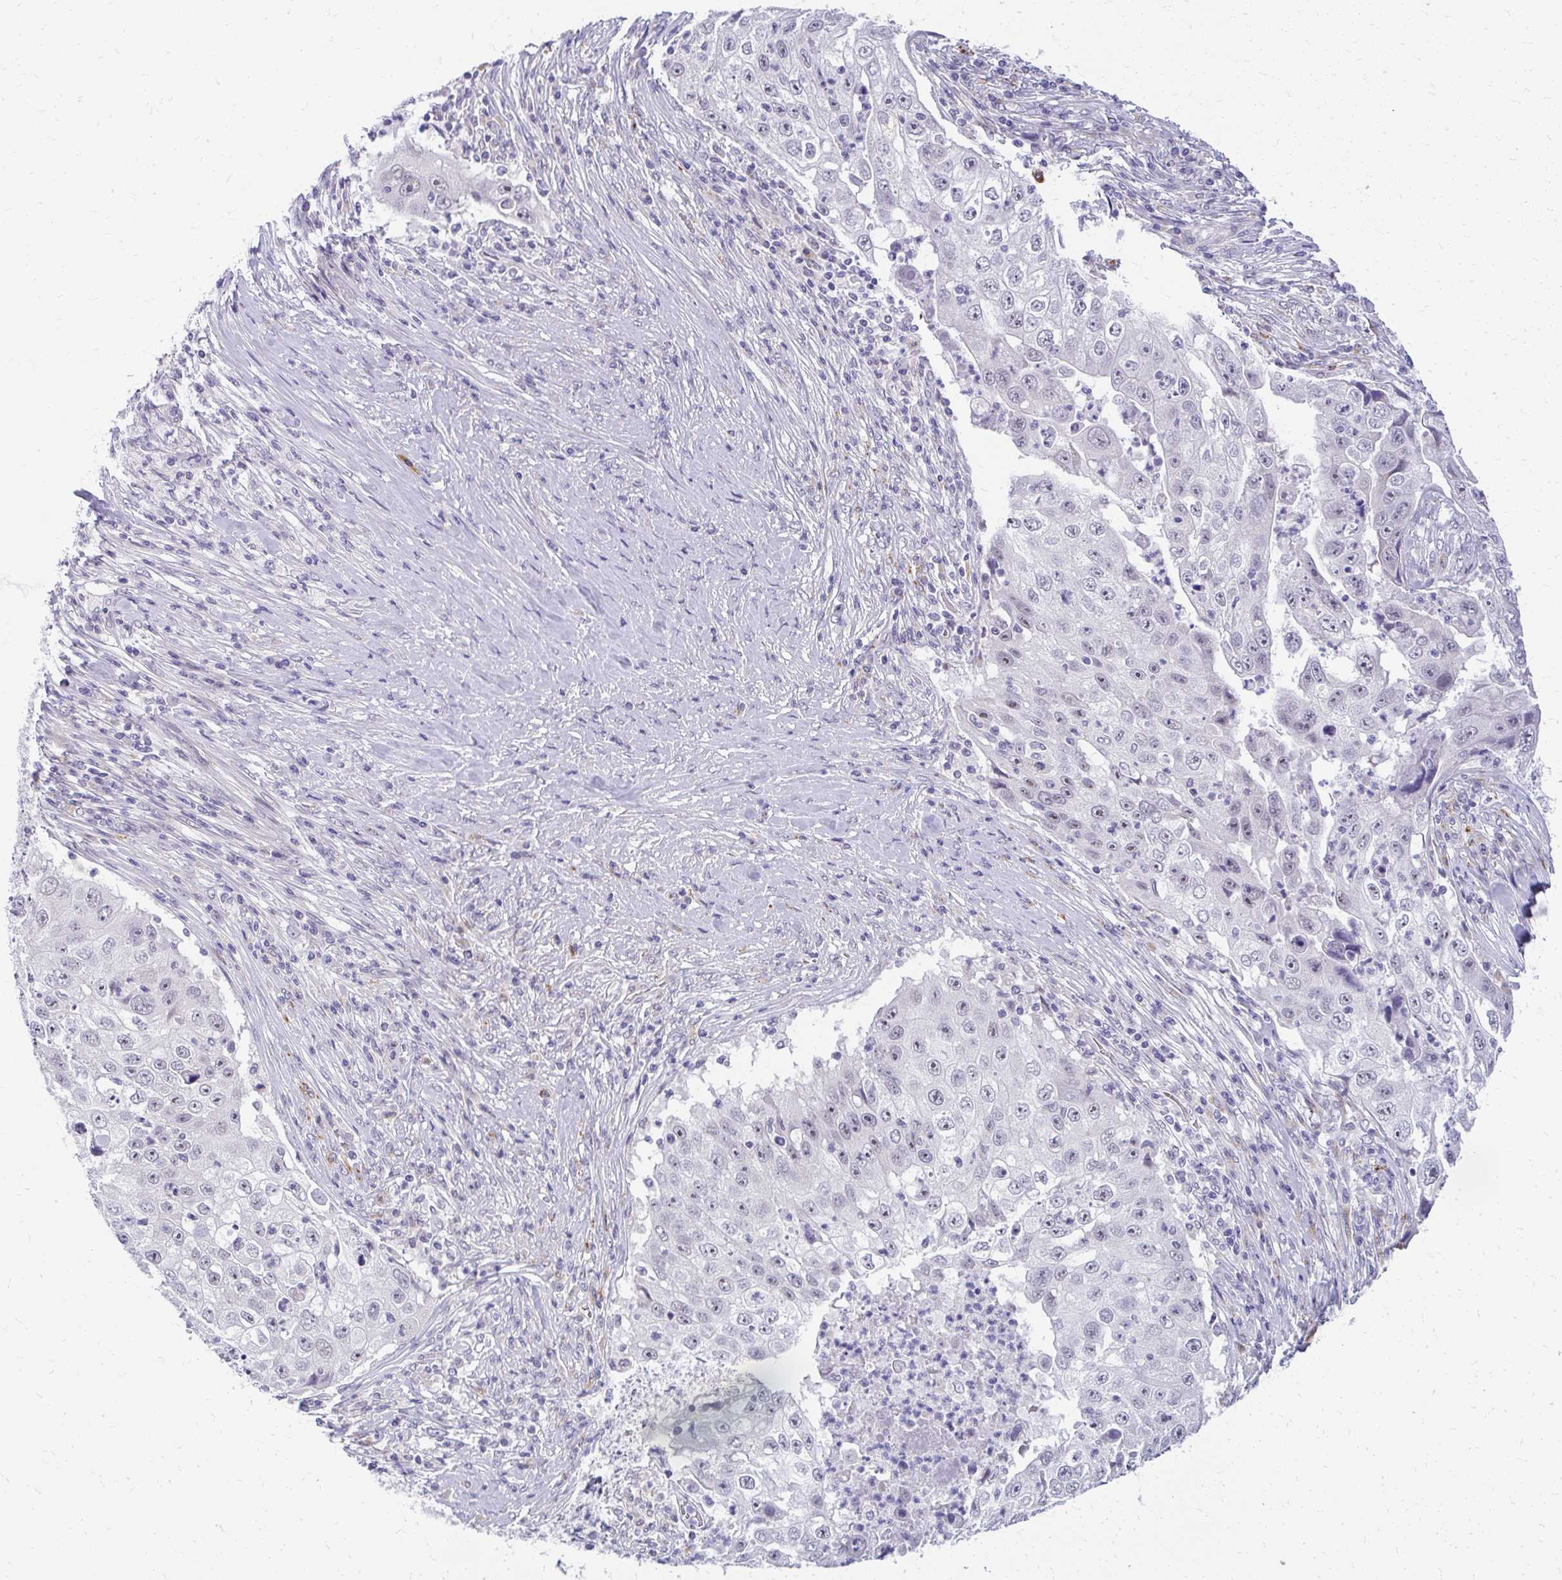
{"staining": {"intensity": "negative", "quantity": "none", "location": "none"}, "tissue": "lung cancer", "cell_type": "Tumor cells", "image_type": "cancer", "snomed": [{"axis": "morphology", "description": "Squamous cell carcinoma, NOS"}, {"axis": "topography", "description": "Lung"}], "caption": "Lung squamous cell carcinoma stained for a protein using immunohistochemistry (IHC) reveals no expression tumor cells.", "gene": "TEX33", "patient": {"sex": "male", "age": 64}}